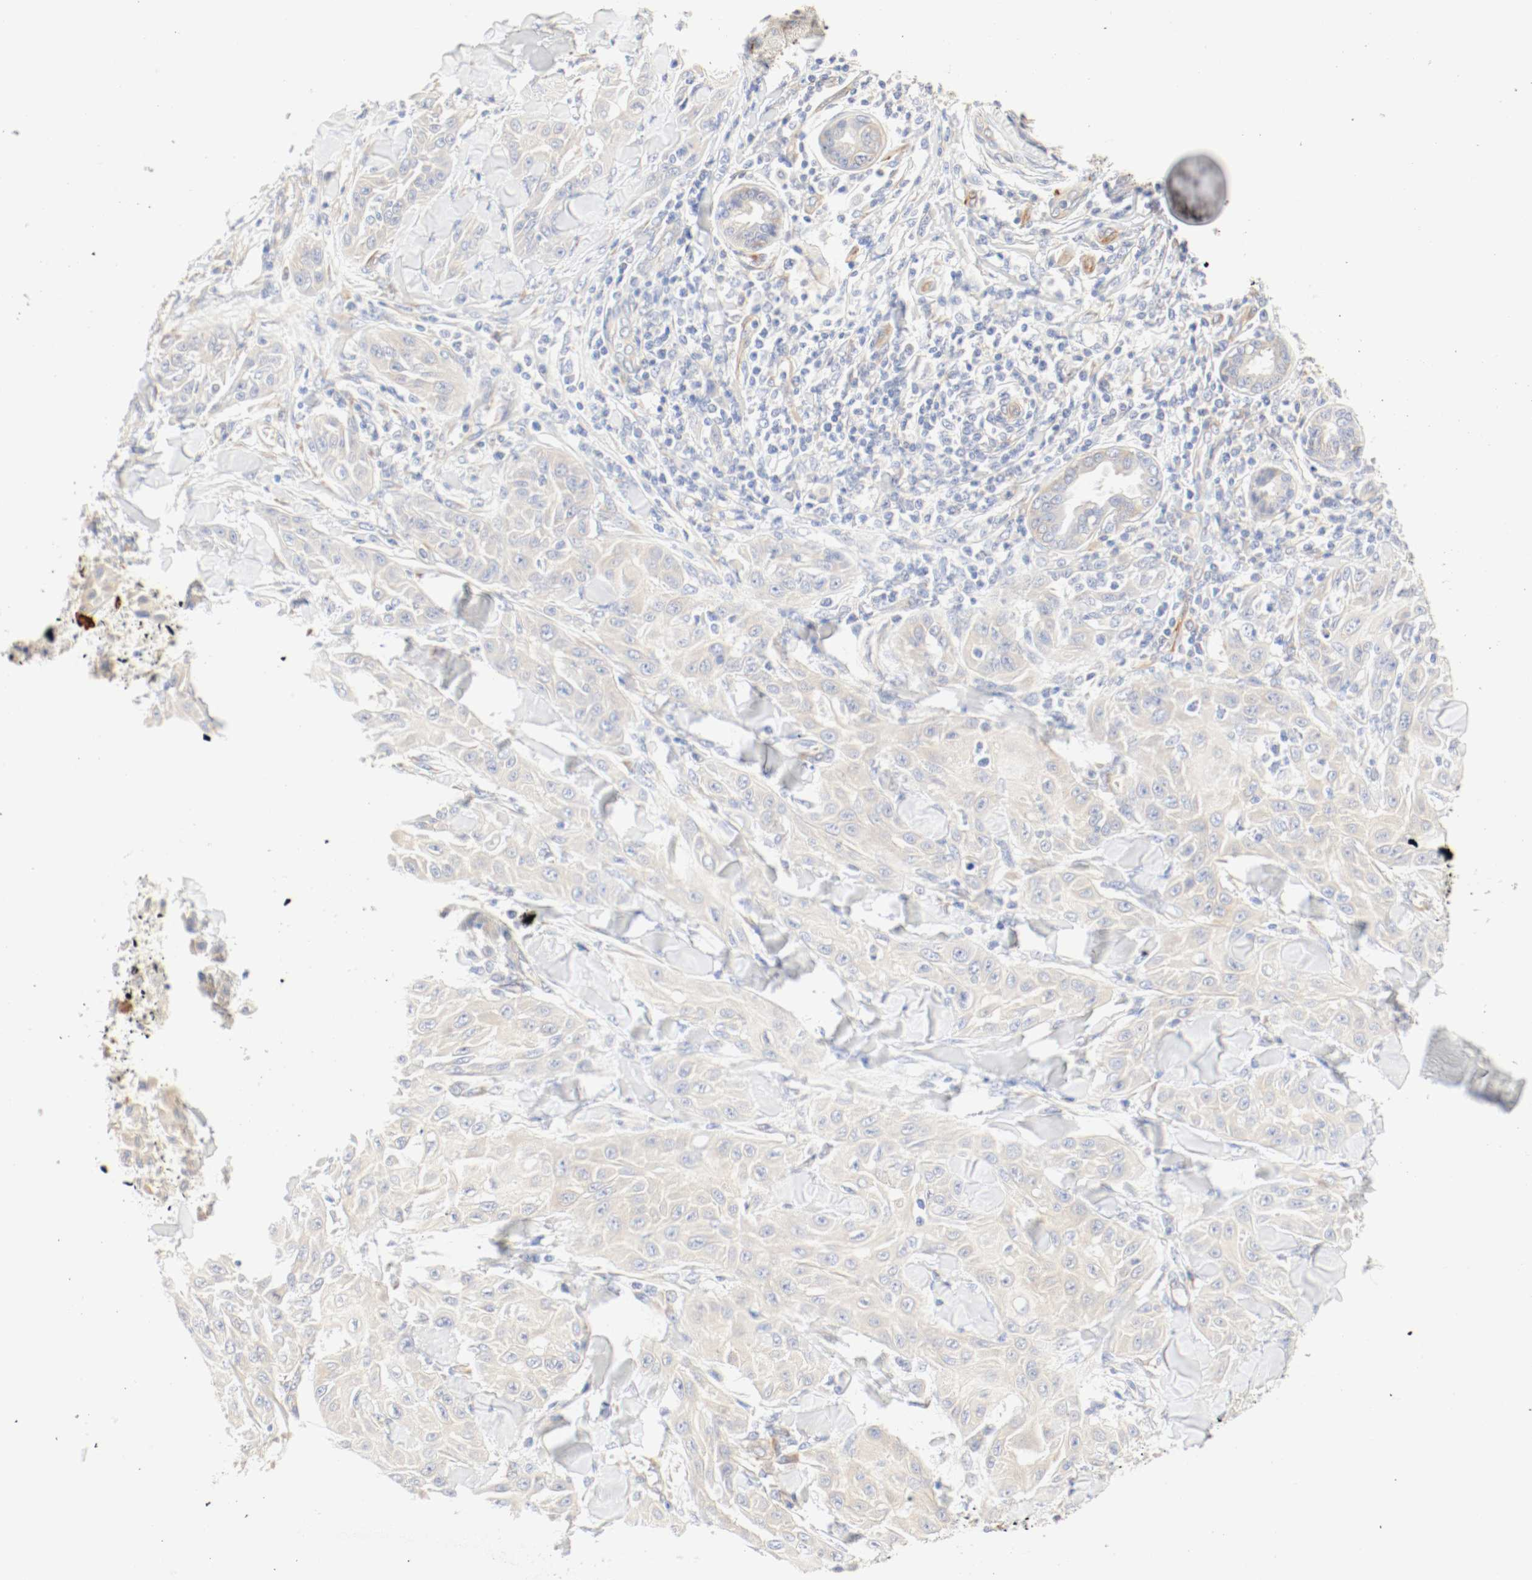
{"staining": {"intensity": "weak", "quantity": "<25%", "location": "cytoplasmic/membranous"}, "tissue": "skin cancer", "cell_type": "Tumor cells", "image_type": "cancer", "snomed": [{"axis": "morphology", "description": "Squamous cell carcinoma, NOS"}, {"axis": "topography", "description": "Skin"}], "caption": "A histopathology image of human skin cancer is negative for staining in tumor cells.", "gene": "GIT1", "patient": {"sex": "male", "age": 24}}